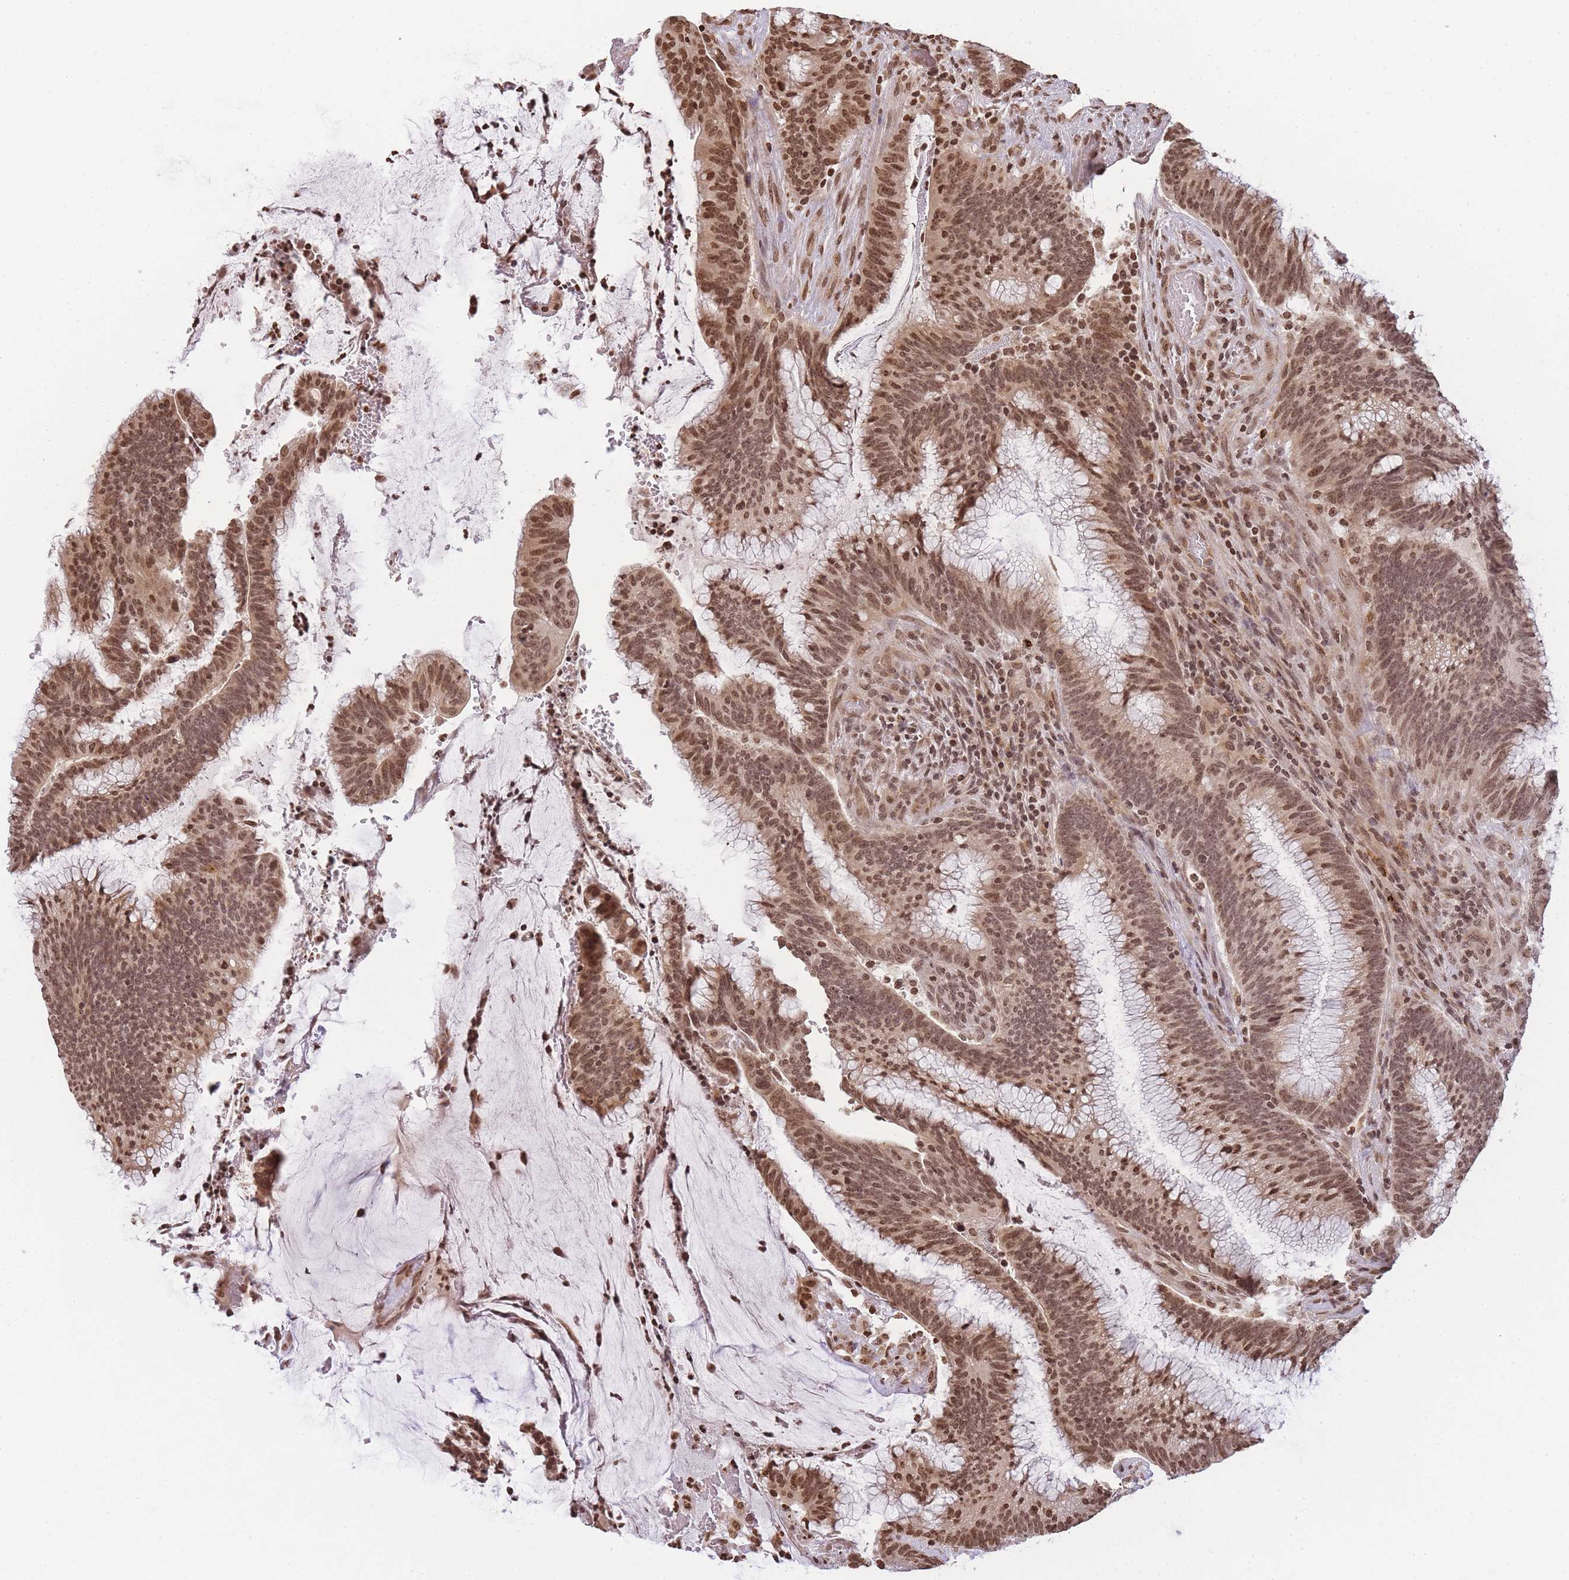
{"staining": {"intensity": "moderate", "quantity": ">75%", "location": "nuclear"}, "tissue": "colorectal cancer", "cell_type": "Tumor cells", "image_type": "cancer", "snomed": [{"axis": "morphology", "description": "Adenocarcinoma, NOS"}, {"axis": "topography", "description": "Rectum"}], "caption": "Adenocarcinoma (colorectal) stained with a brown dye displays moderate nuclear positive staining in approximately >75% of tumor cells.", "gene": "WWTR1", "patient": {"sex": "female", "age": 77}}